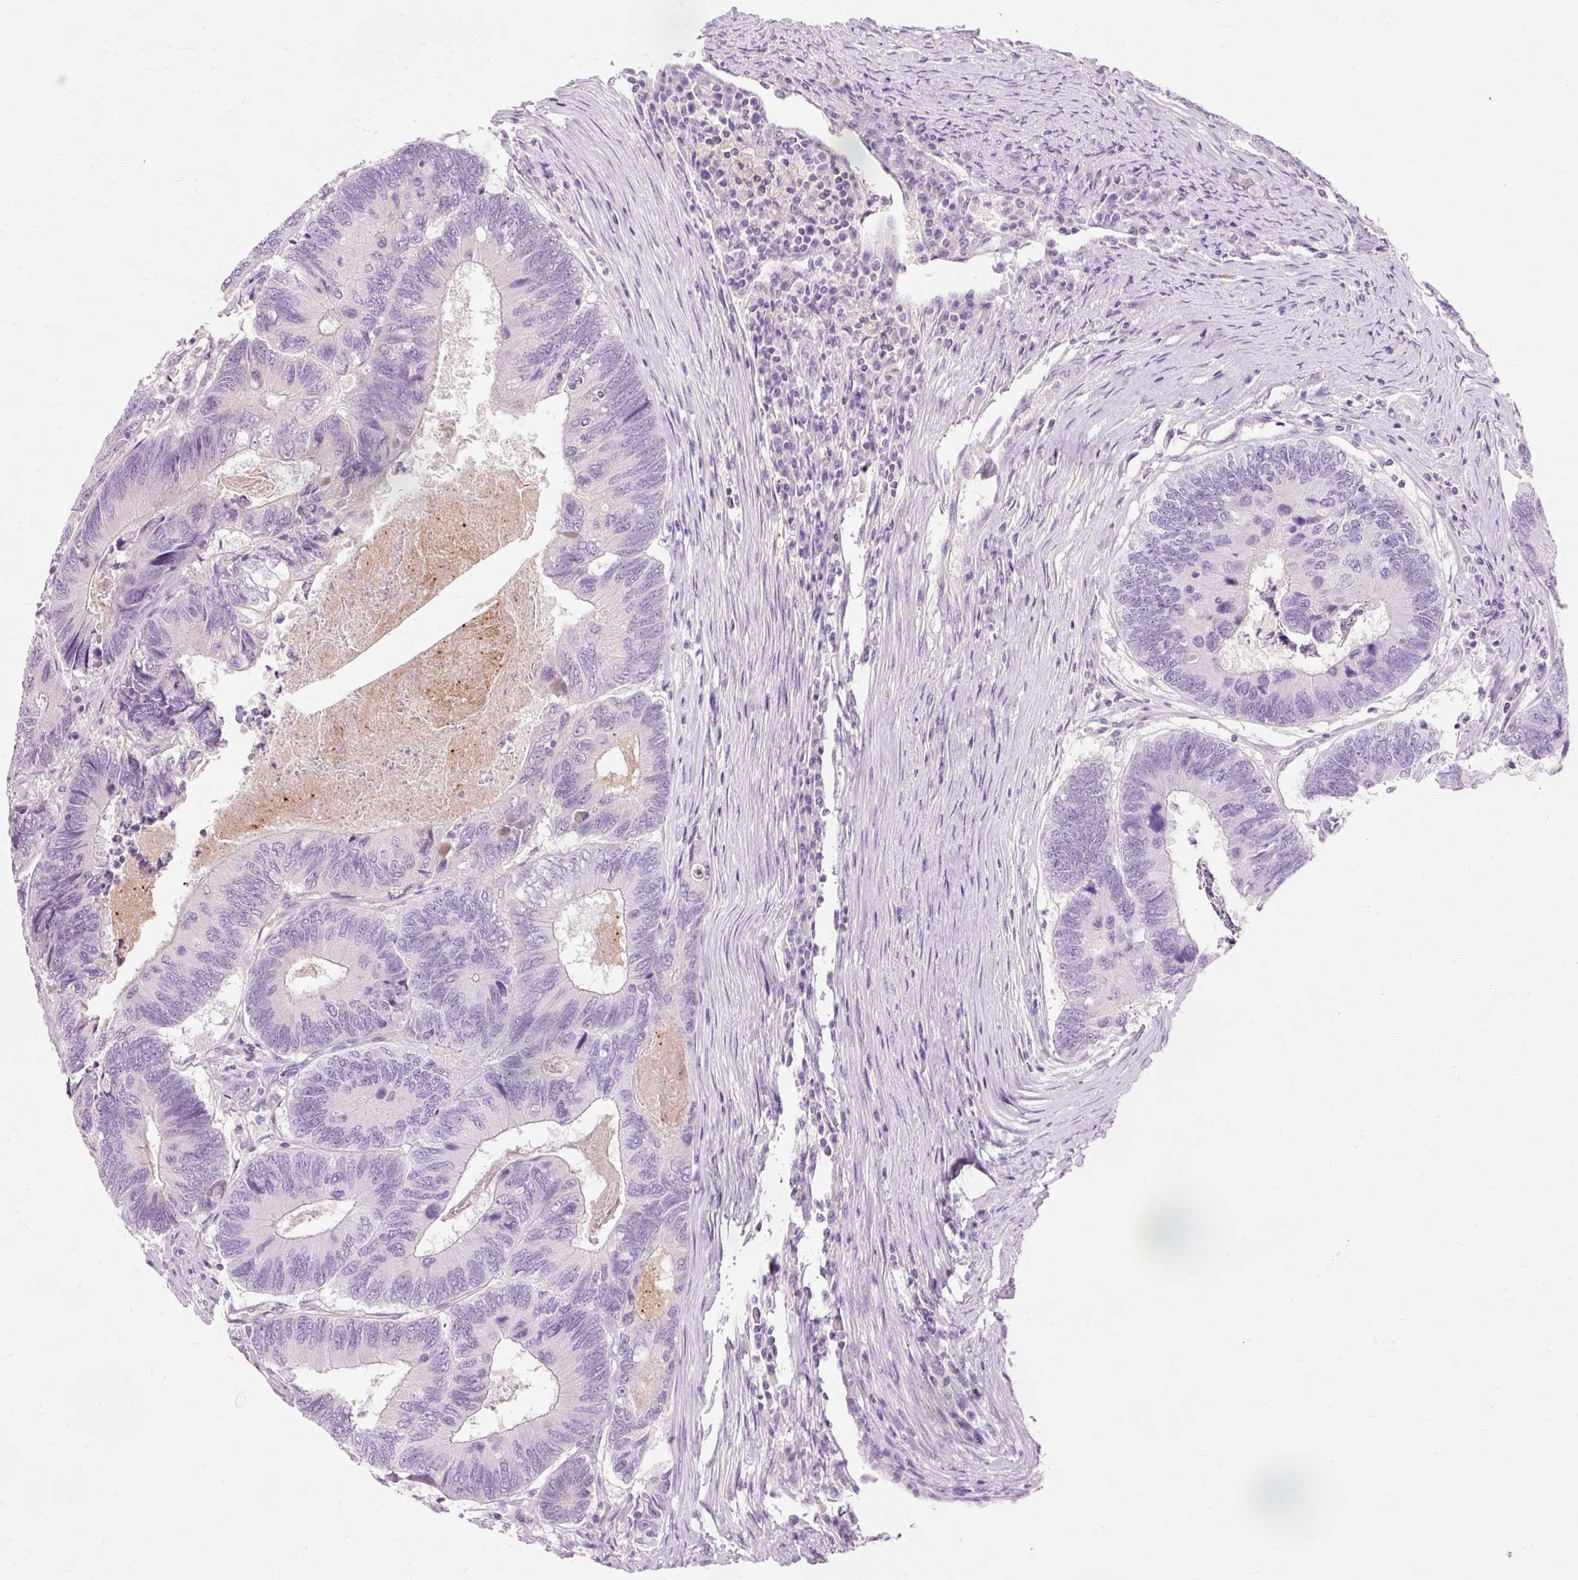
{"staining": {"intensity": "negative", "quantity": "none", "location": "none"}, "tissue": "colorectal cancer", "cell_type": "Tumor cells", "image_type": "cancer", "snomed": [{"axis": "morphology", "description": "Adenocarcinoma, NOS"}, {"axis": "topography", "description": "Colon"}], "caption": "The immunohistochemistry (IHC) histopathology image has no significant positivity in tumor cells of colorectal adenocarcinoma tissue.", "gene": "VN1R2", "patient": {"sex": "female", "age": 67}}